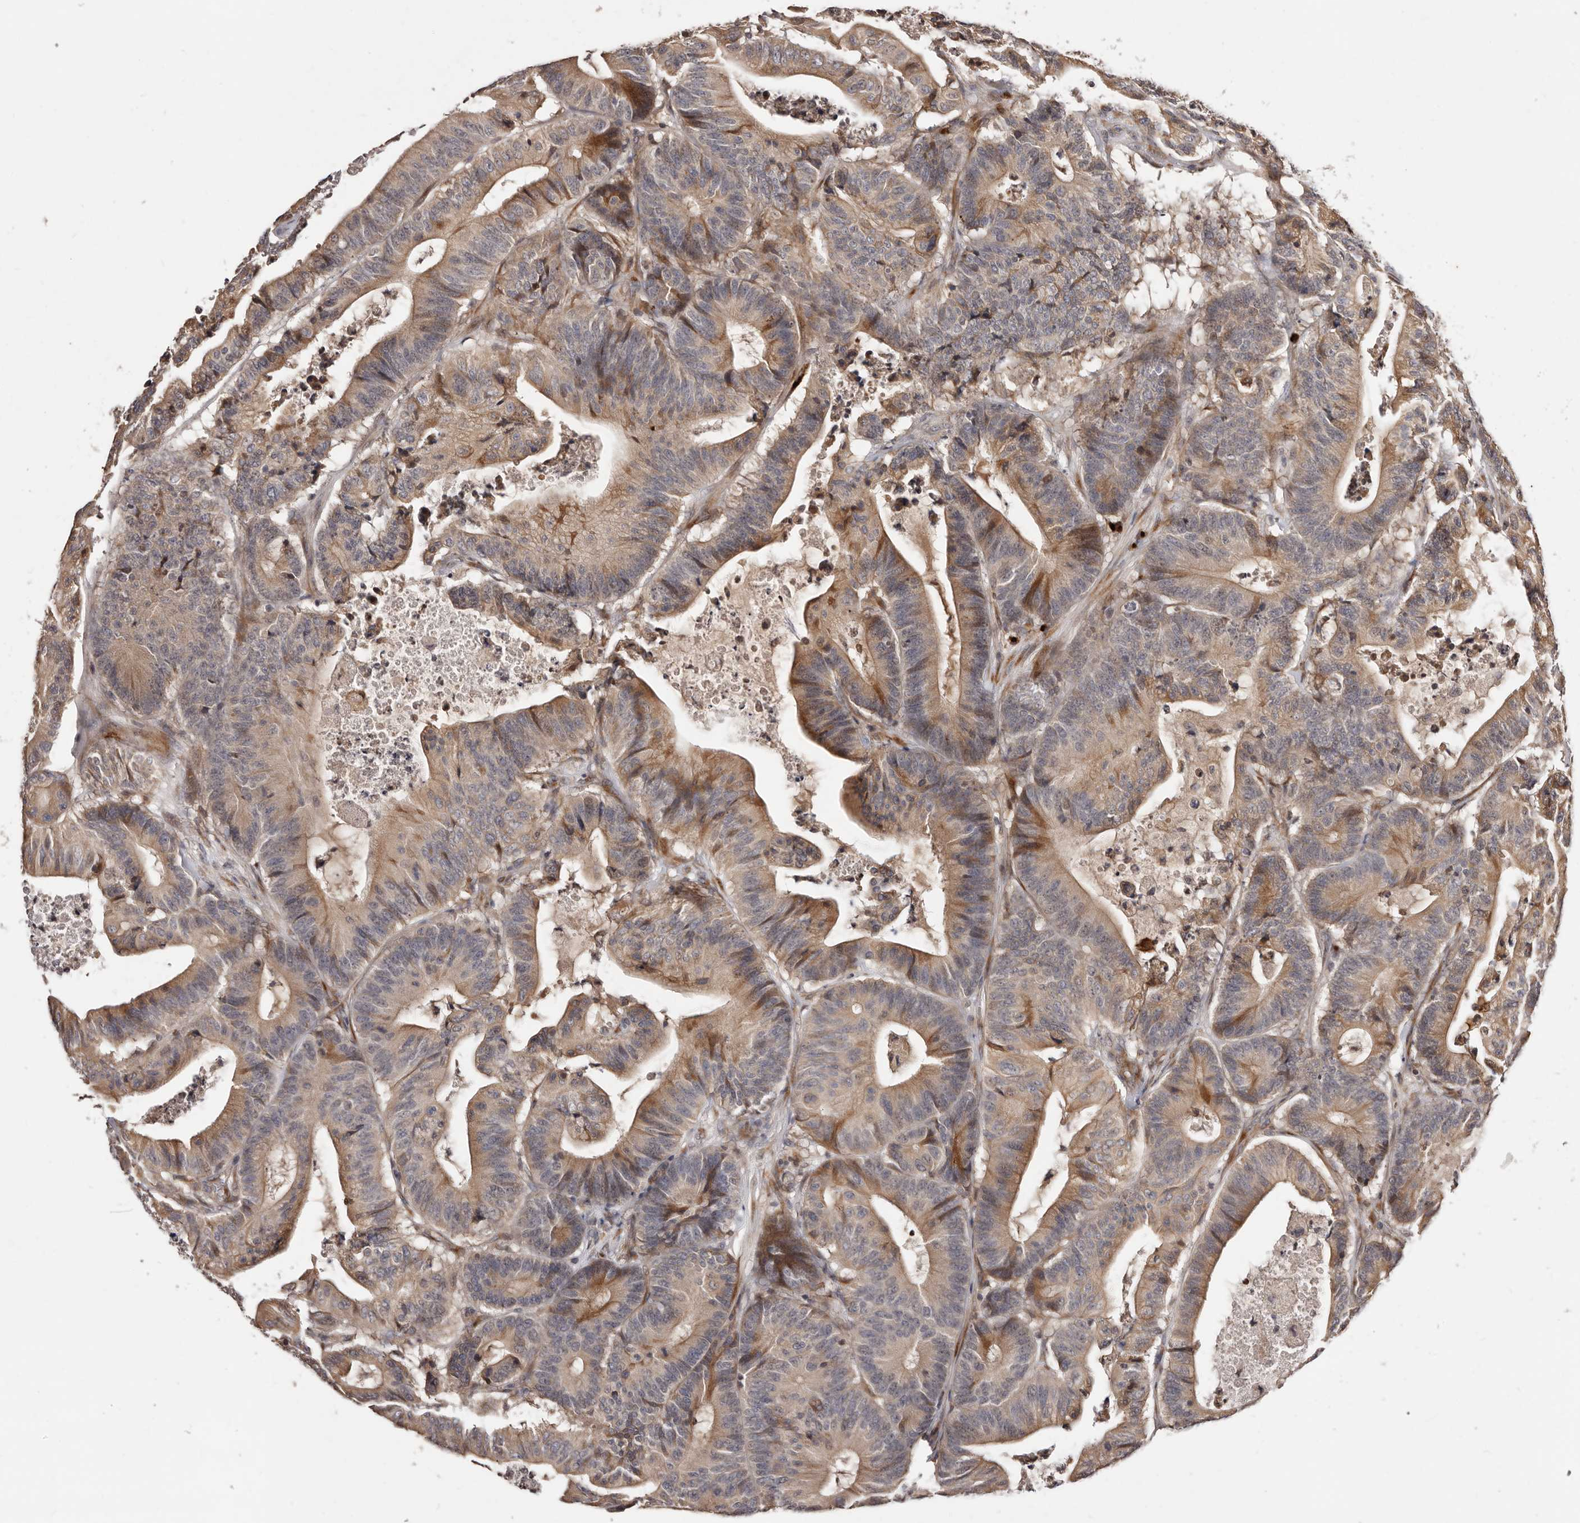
{"staining": {"intensity": "moderate", "quantity": ">75%", "location": "cytoplasmic/membranous"}, "tissue": "colorectal cancer", "cell_type": "Tumor cells", "image_type": "cancer", "snomed": [{"axis": "morphology", "description": "Adenocarcinoma, NOS"}, {"axis": "topography", "description": "Colon"}], "caption": "DAB immunohistochemical staining of human colorectal cancer shows moderate cytoplasmic/membranous protein positivity in about >75% of tumor cells.", "gene": "DACT2", "patient": {"sex": "female", "age": 84}}